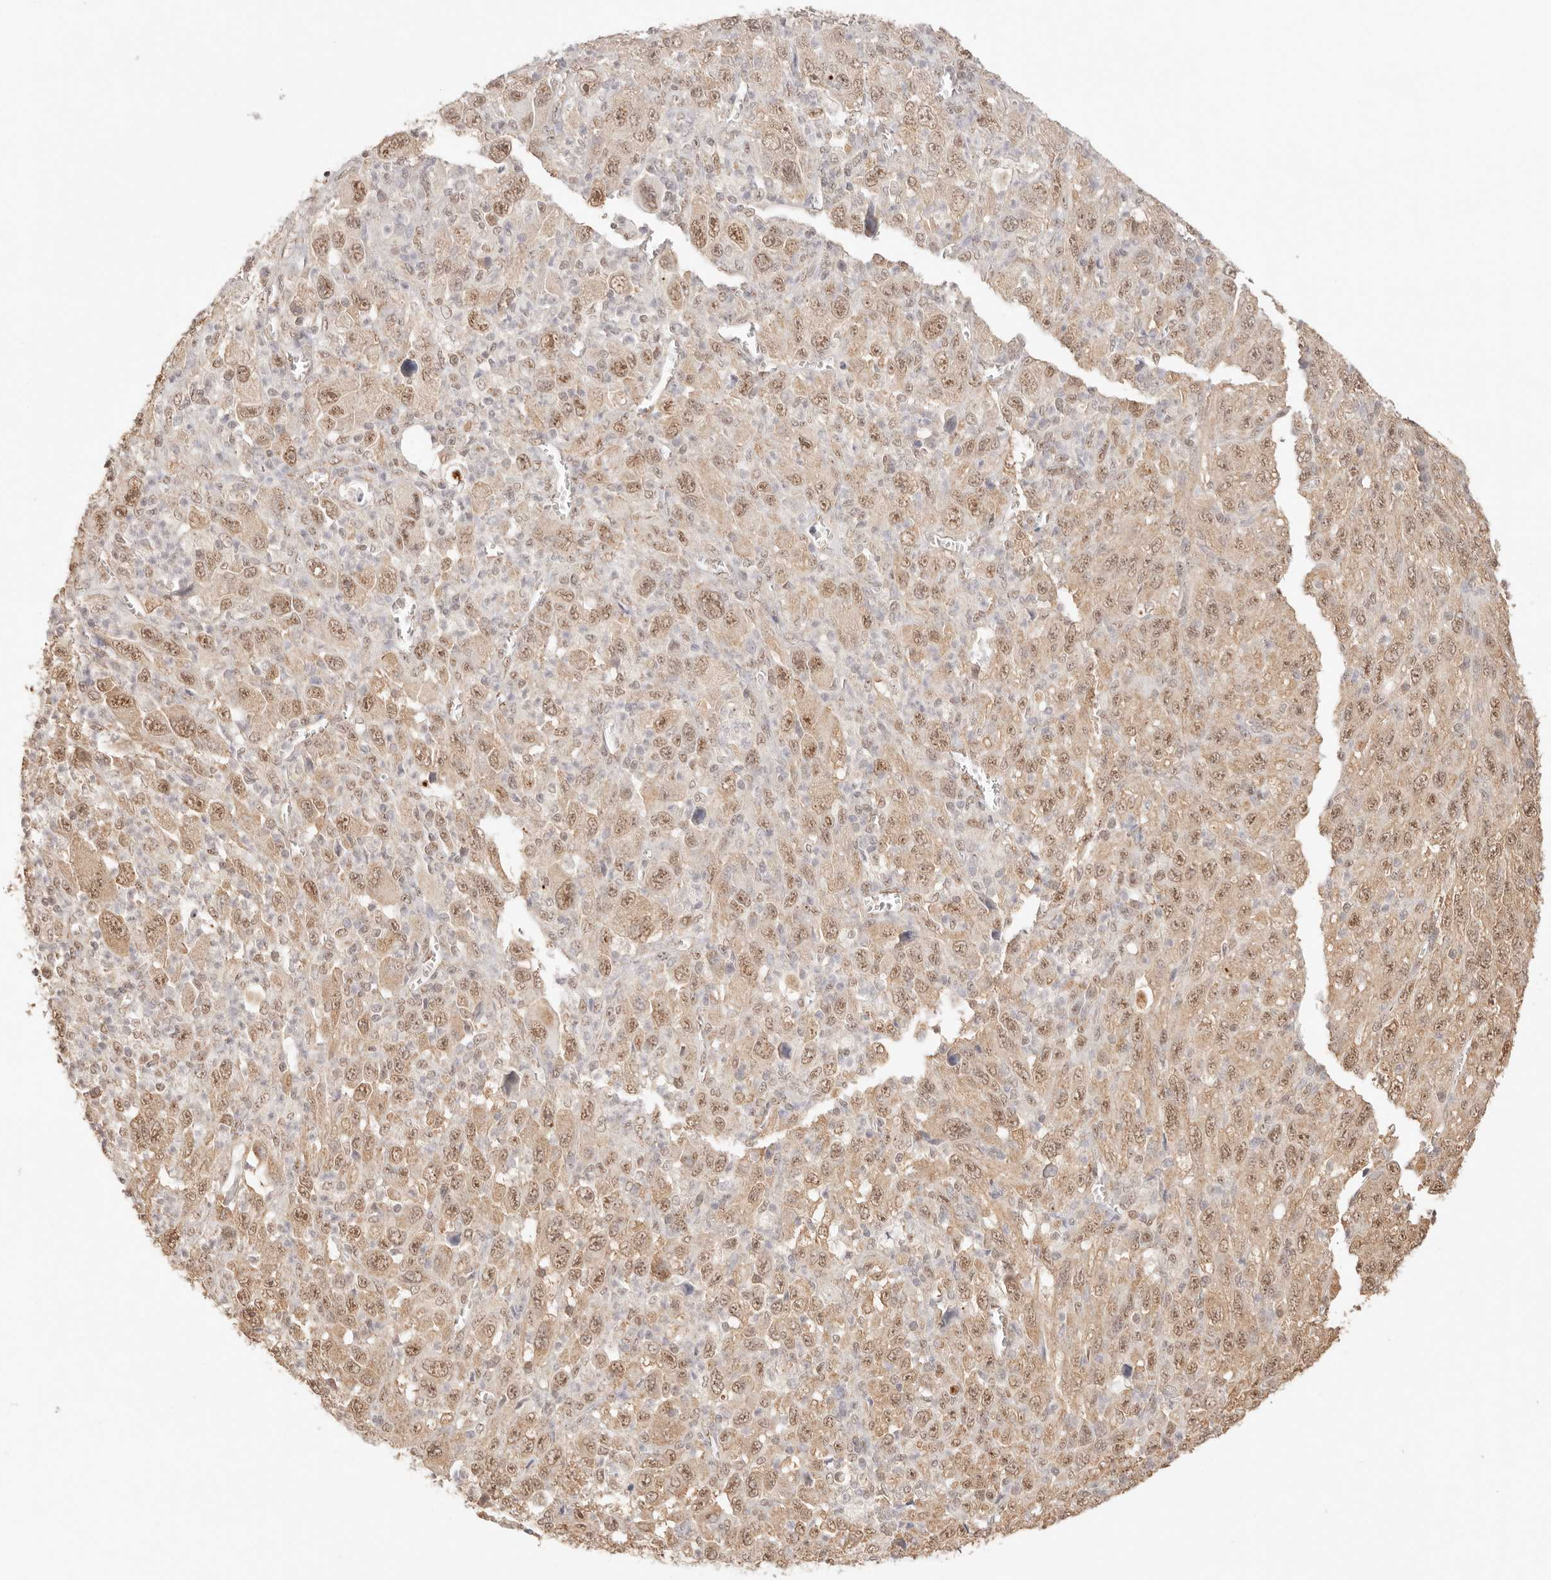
{"staining": {"intensity": "moderate", "quantity": ">75%", "location": "nuclear"}, "tissue": "melanoma", "cell_type": "Tumor cells", "image_type": "cancer", "snomed": [{"axis": "morphology", "description": "Malignant melanoma, Metastatic site"}, {"axis": "topography", "description": "Skin"}], "caption": "This photomicrograph displays immunohistochemistry (IHC) staining of human malignant melanoma (metastatic site), with medium moderate nuclear positivity in about >75% of tumor cells.", "gene": "IL1R2", "patient": {"sex": "female", "age": 56}}